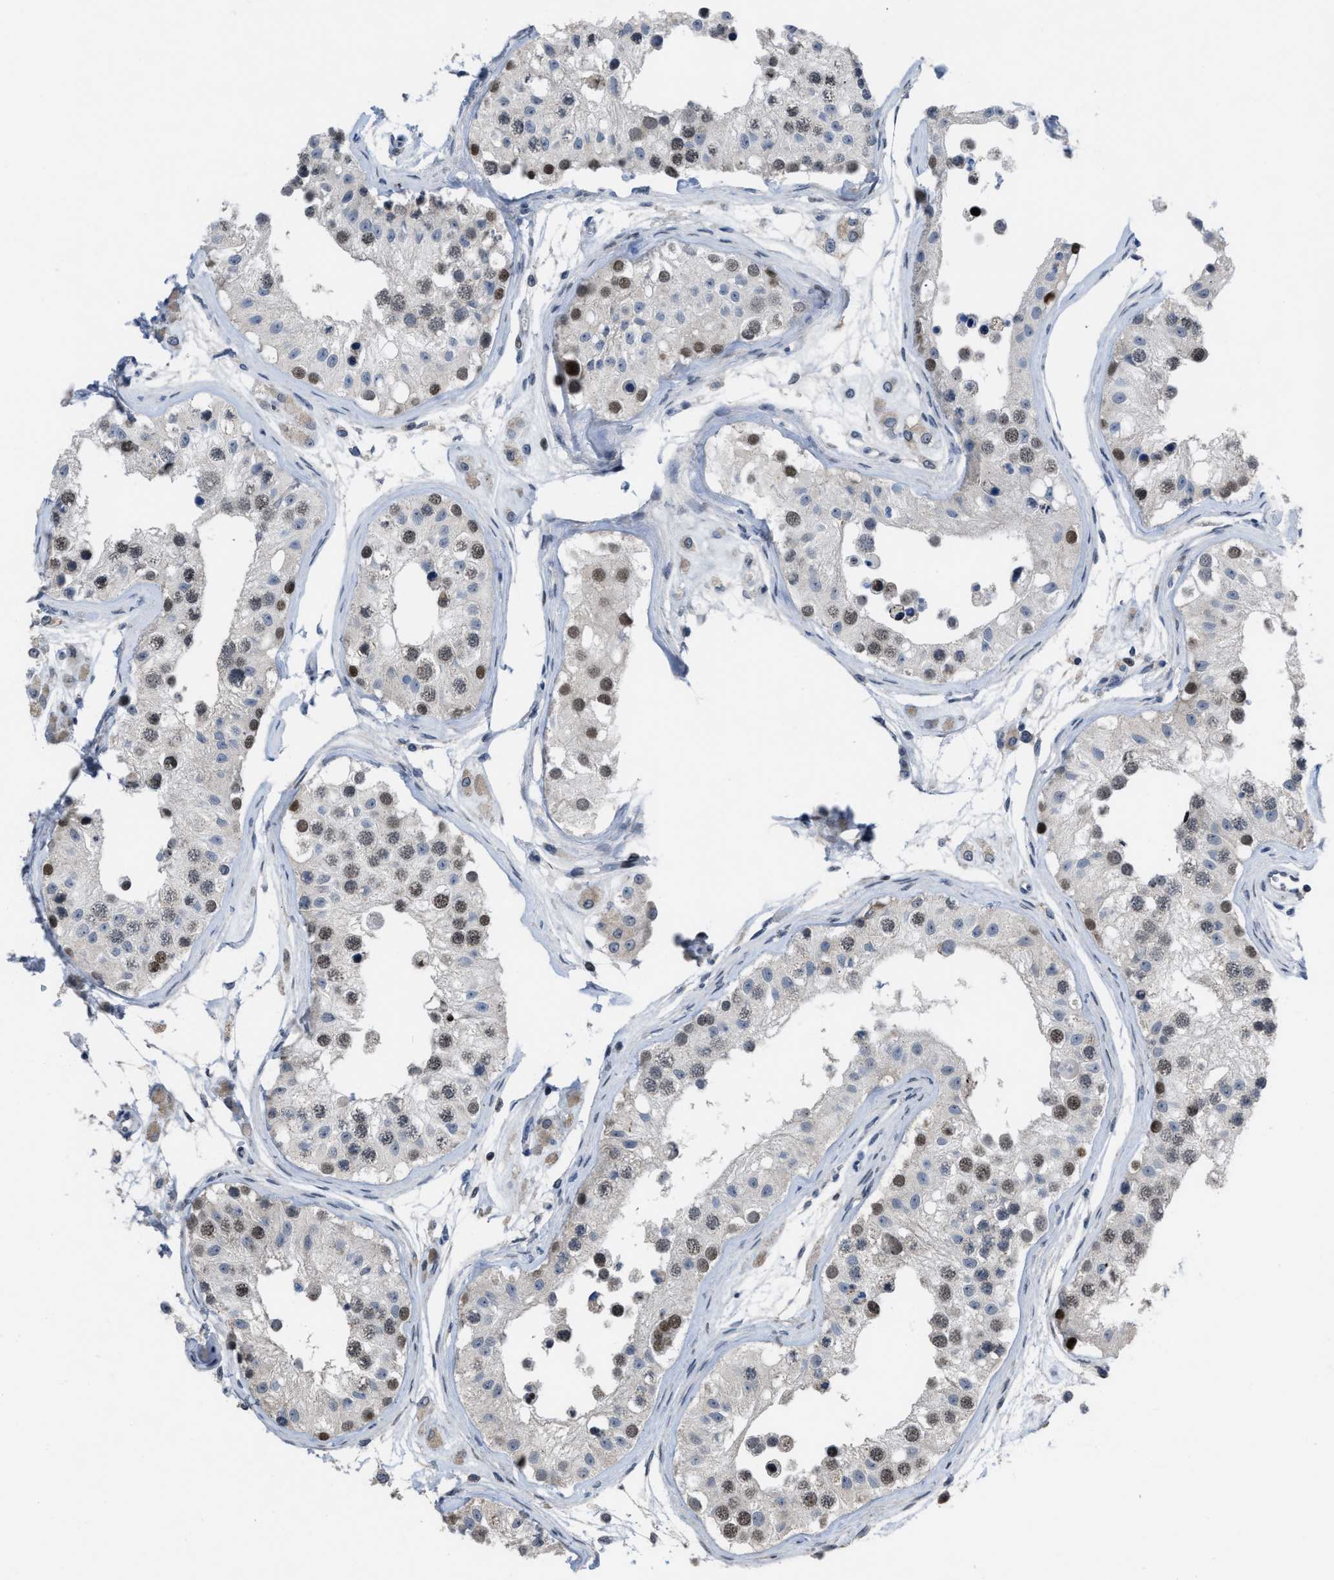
{"staining": {"intensity": "moderate", "quantity": ">75%", "location": "nuclear"}, "tissue": "testis", "cell_type": "Cells in seminiferous ducts", "image_type": "normal", "snomed": [{"axis": "morphology", "description": "Normal tissue, NOS"}, {"axis": "morphology", "description": "Adenocarcinoma, metastatic, NOS"}, {"axis": "topography", "description": "Testis"}], "caption": "High-magnification brightfield microscopy of benign testis stained with DAB (brown) and counterstained with hematoxylin (blue). cells in seminiferous ducts exhibit moderate nuclear expression is seen in approximately>75% of cells.", "gene": "SETDB1", "patient": {"sex": "male", "age": 26}}